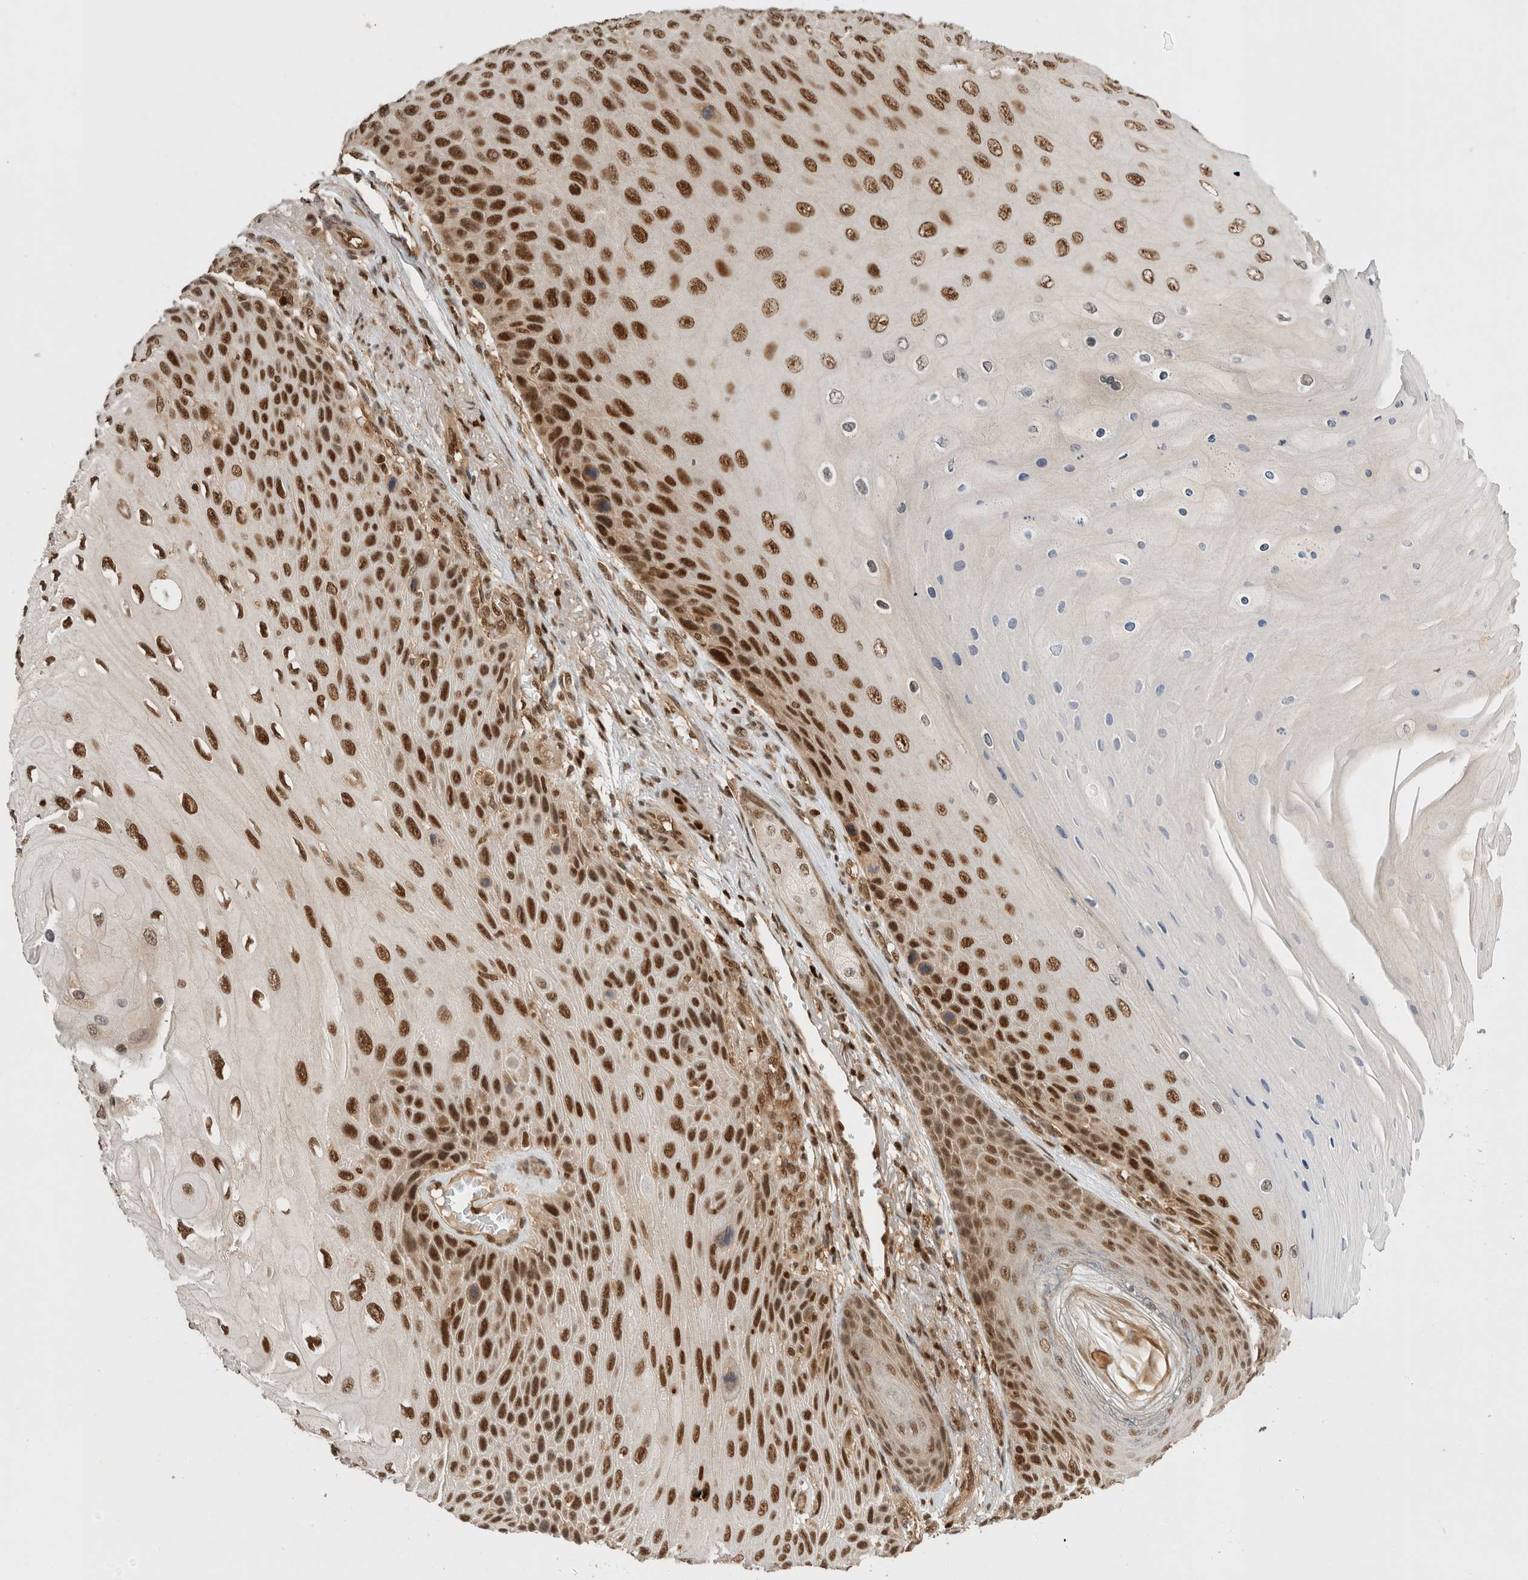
{"staining": {"intensity": "strong", "quantity": ">75%", "location": "nuclear"}, "tissue": "skin cancer", "cell_type": "Tumor cells", "image_type": "cancer", "snomed": [{"axis": "morphology", "description": "Squamous cell carcinoma, NOS"}, {"axis": "topography", "description": "Skin"}], "caption": "This is a photomicrograph of immunohistochemistry staining of squamous cell carcinoma (skin), which shows strong positivity in the nuclear of tumor cells.", "gene": "SNRNP40", "patient": {"sex": "female", "age": 88}}